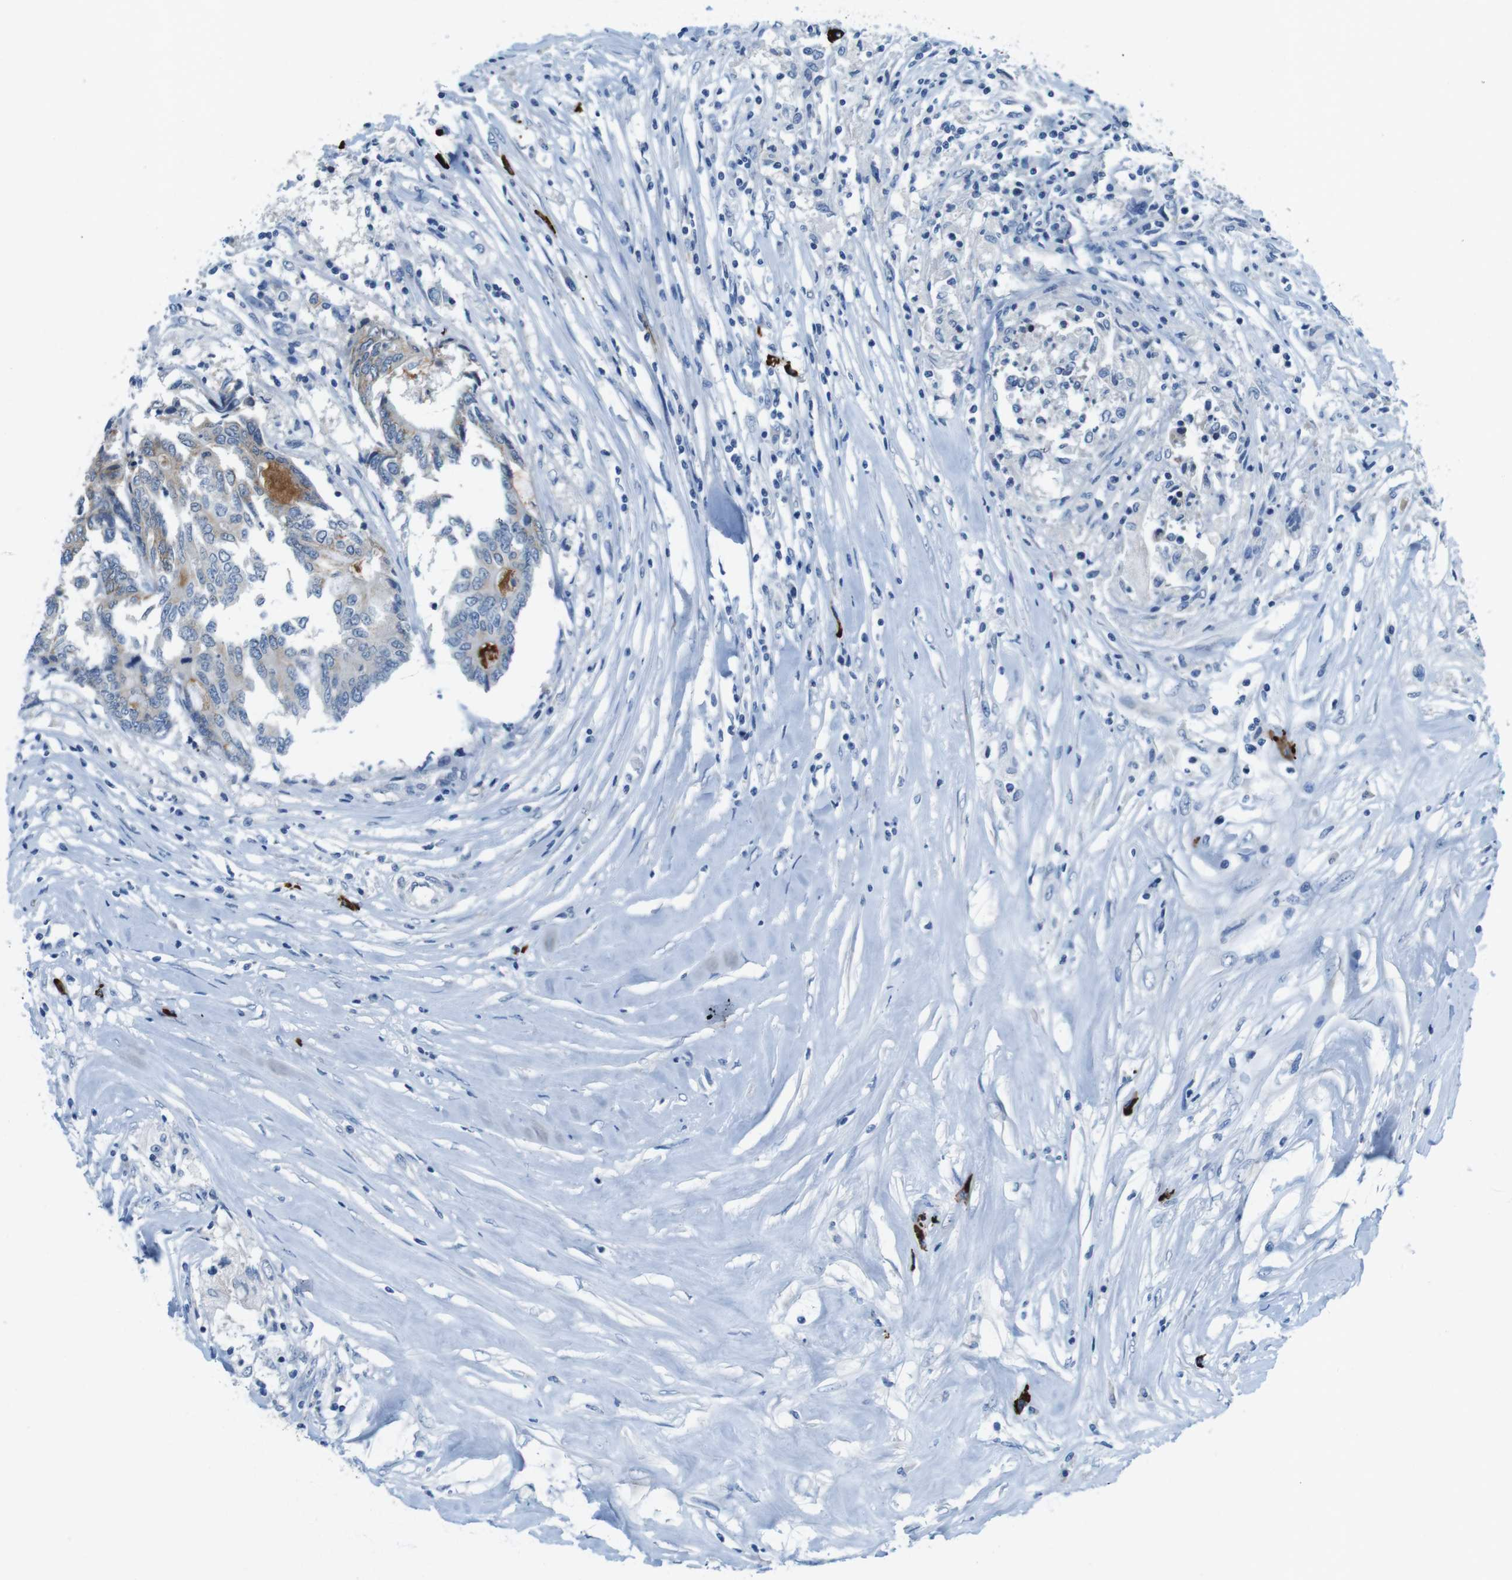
{"staining": {"intensity": "negative", "quantity": "none", "location": "none"}, "tissue": "colorectal cancer", "cell_type": "Tumor cells", "image_type": "cancer", "snomed": [{"axis": "morphology", "description": "Adenocarcinoma, NOS"}, {"axis": "topography", "description": "Rectum"}], "caption": "This is a micrograph of IHC staining of colorectal adenocarcinoma, which shows no expression in tumor cells.", "gene": "SLC35A3", "patient": {"sex": "male", "age": 63}}